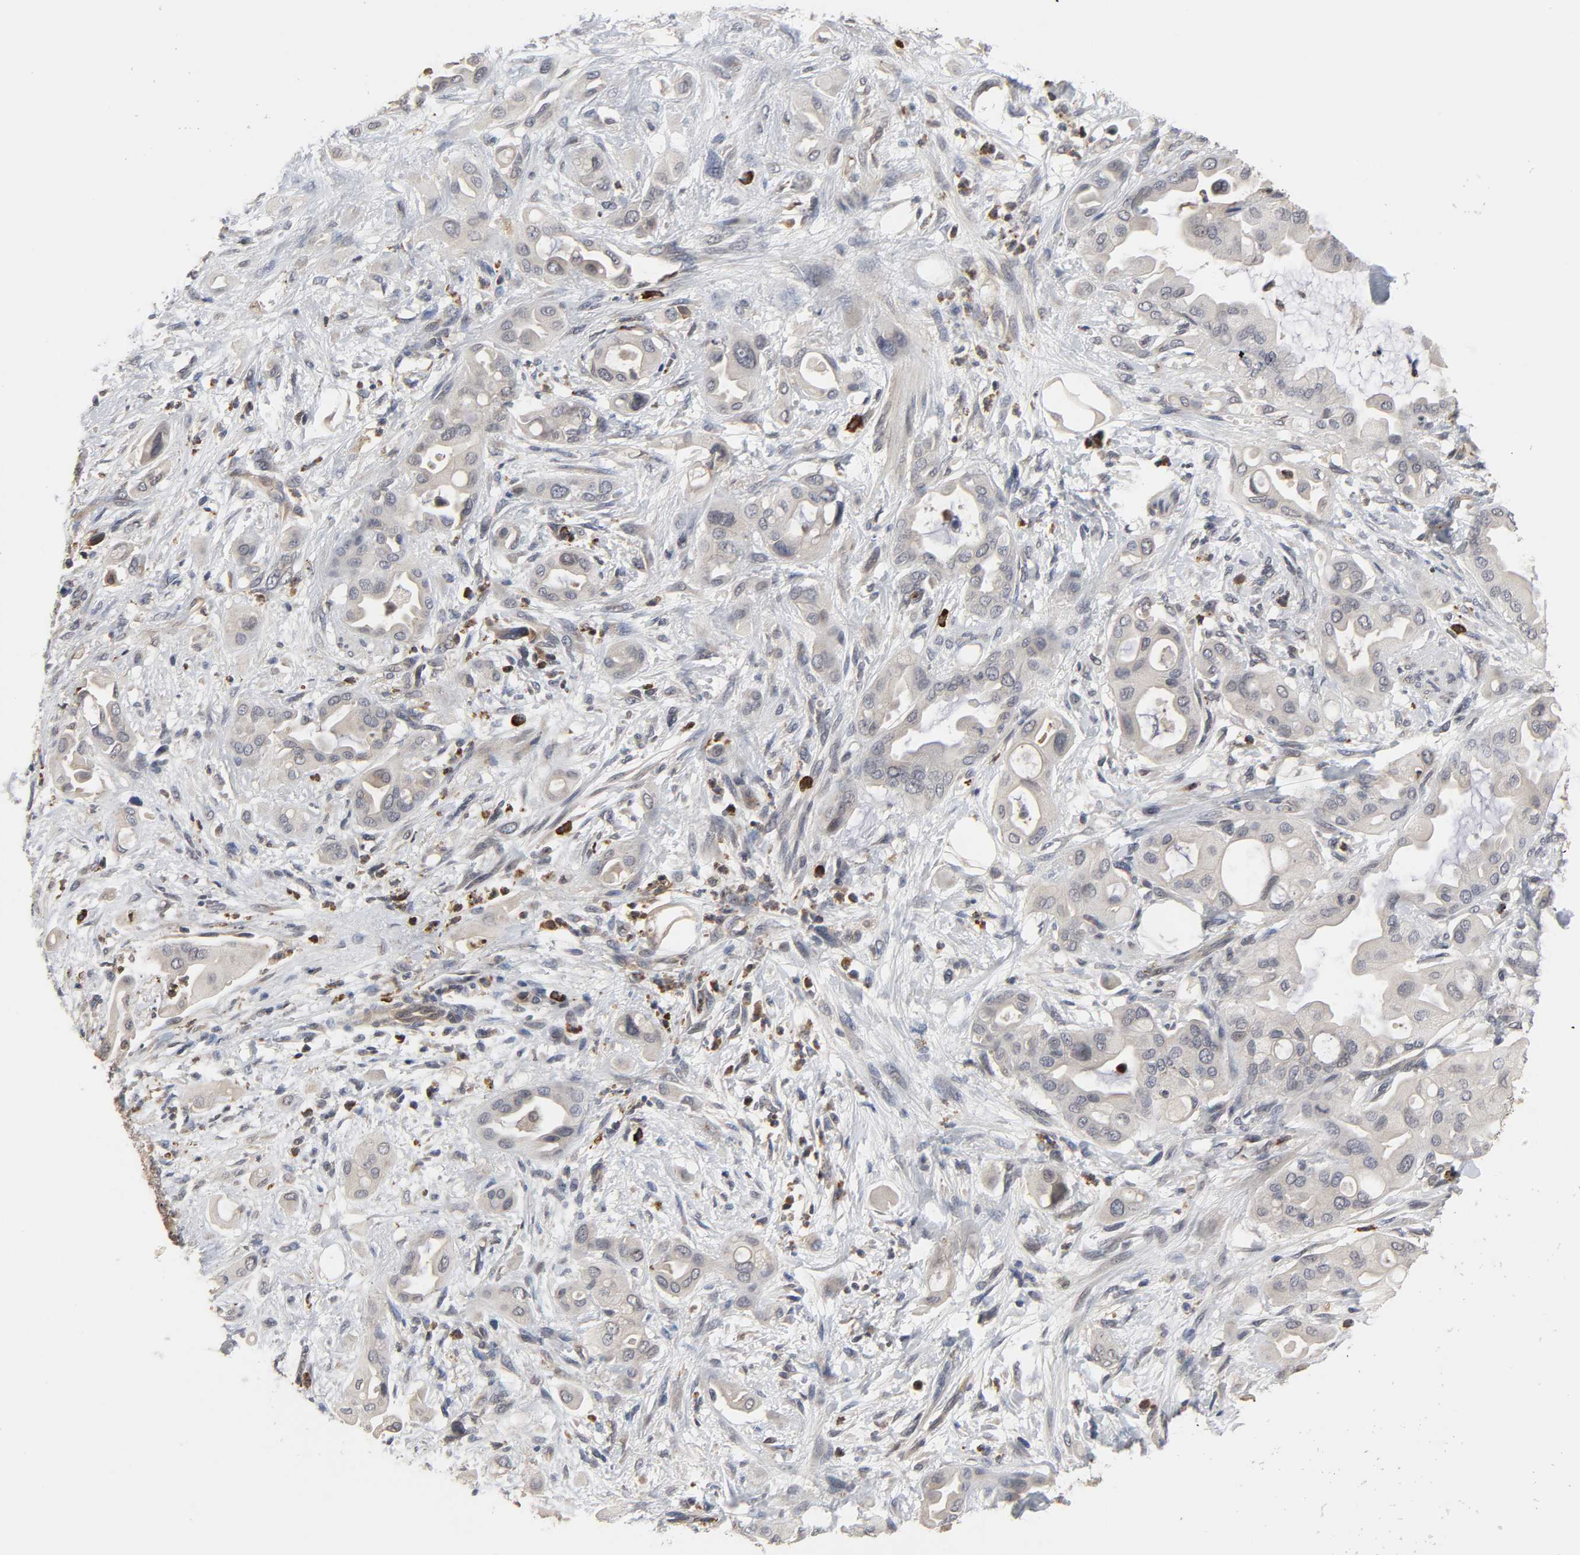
{"staining": {"intensity": "weak", "quantity": ">75%", "location": "cytoplasmic/membranous"}, "tissue": "pancreatic cancer", "cell_type": "Tumor cells", "image_type": "cancer", "snomed": [{"axis": "morphology", "description": "Adenocarcinoma, NOS"}, {"axis": "morphology", "description": "Adenocarcinoma, metastatic, NOS"}, {"axis": "topography", "description": "Lymph node"}, {"axis": "topography", "description": "Pancreas"}, {"axis": "topography", "description": "Duodenum"}], "caption": "Immunohistochemical staining of pancreatic cancer (metastatic adenocarcinoma) shows low levels of weak cytoplasmic/membranous protein expression in approximately >75% of tumor cells.", "gene": "CCDC175", "patient": {"sex": "female", "age": 64}}